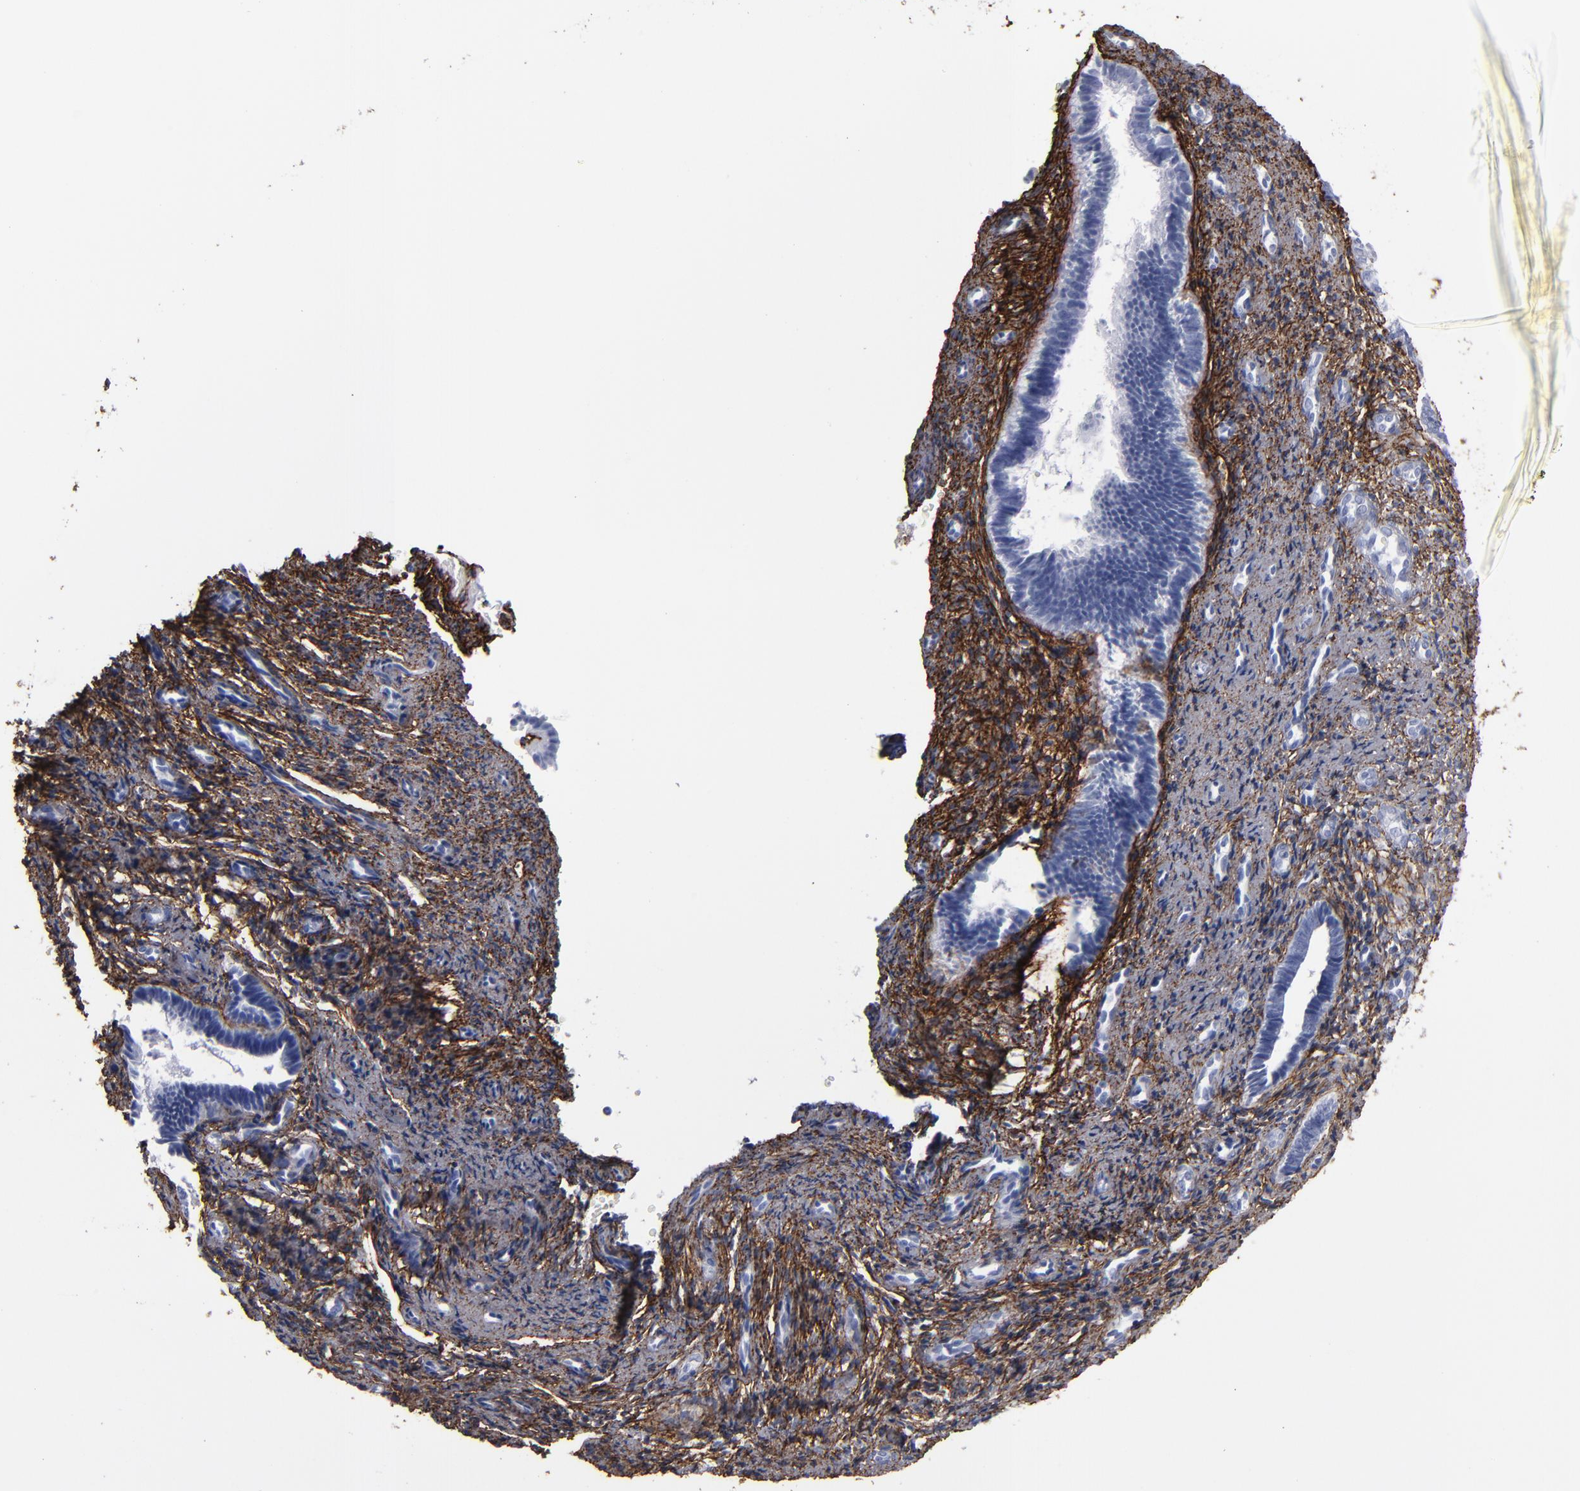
{"staining": {"intensity": "moderate", "quantity": "25%-75%", "location": "cytoplasmic/membranous"}, "tissue": "endometrium", "cell_type": "Cells in endometrial stroma", "image_type": "normal", "snomed": [{"axis": "morphology", "description": "Normal tissue, NOS"}, {"axis": "topography", "description": "Endometrium"}], "caption": "Human endometrium stained with a protein marker exhibits moderate staining in cells in endometrial stroma.", "gene": "EMILIN1", "patient": {"sex": "female", "age": 27}}